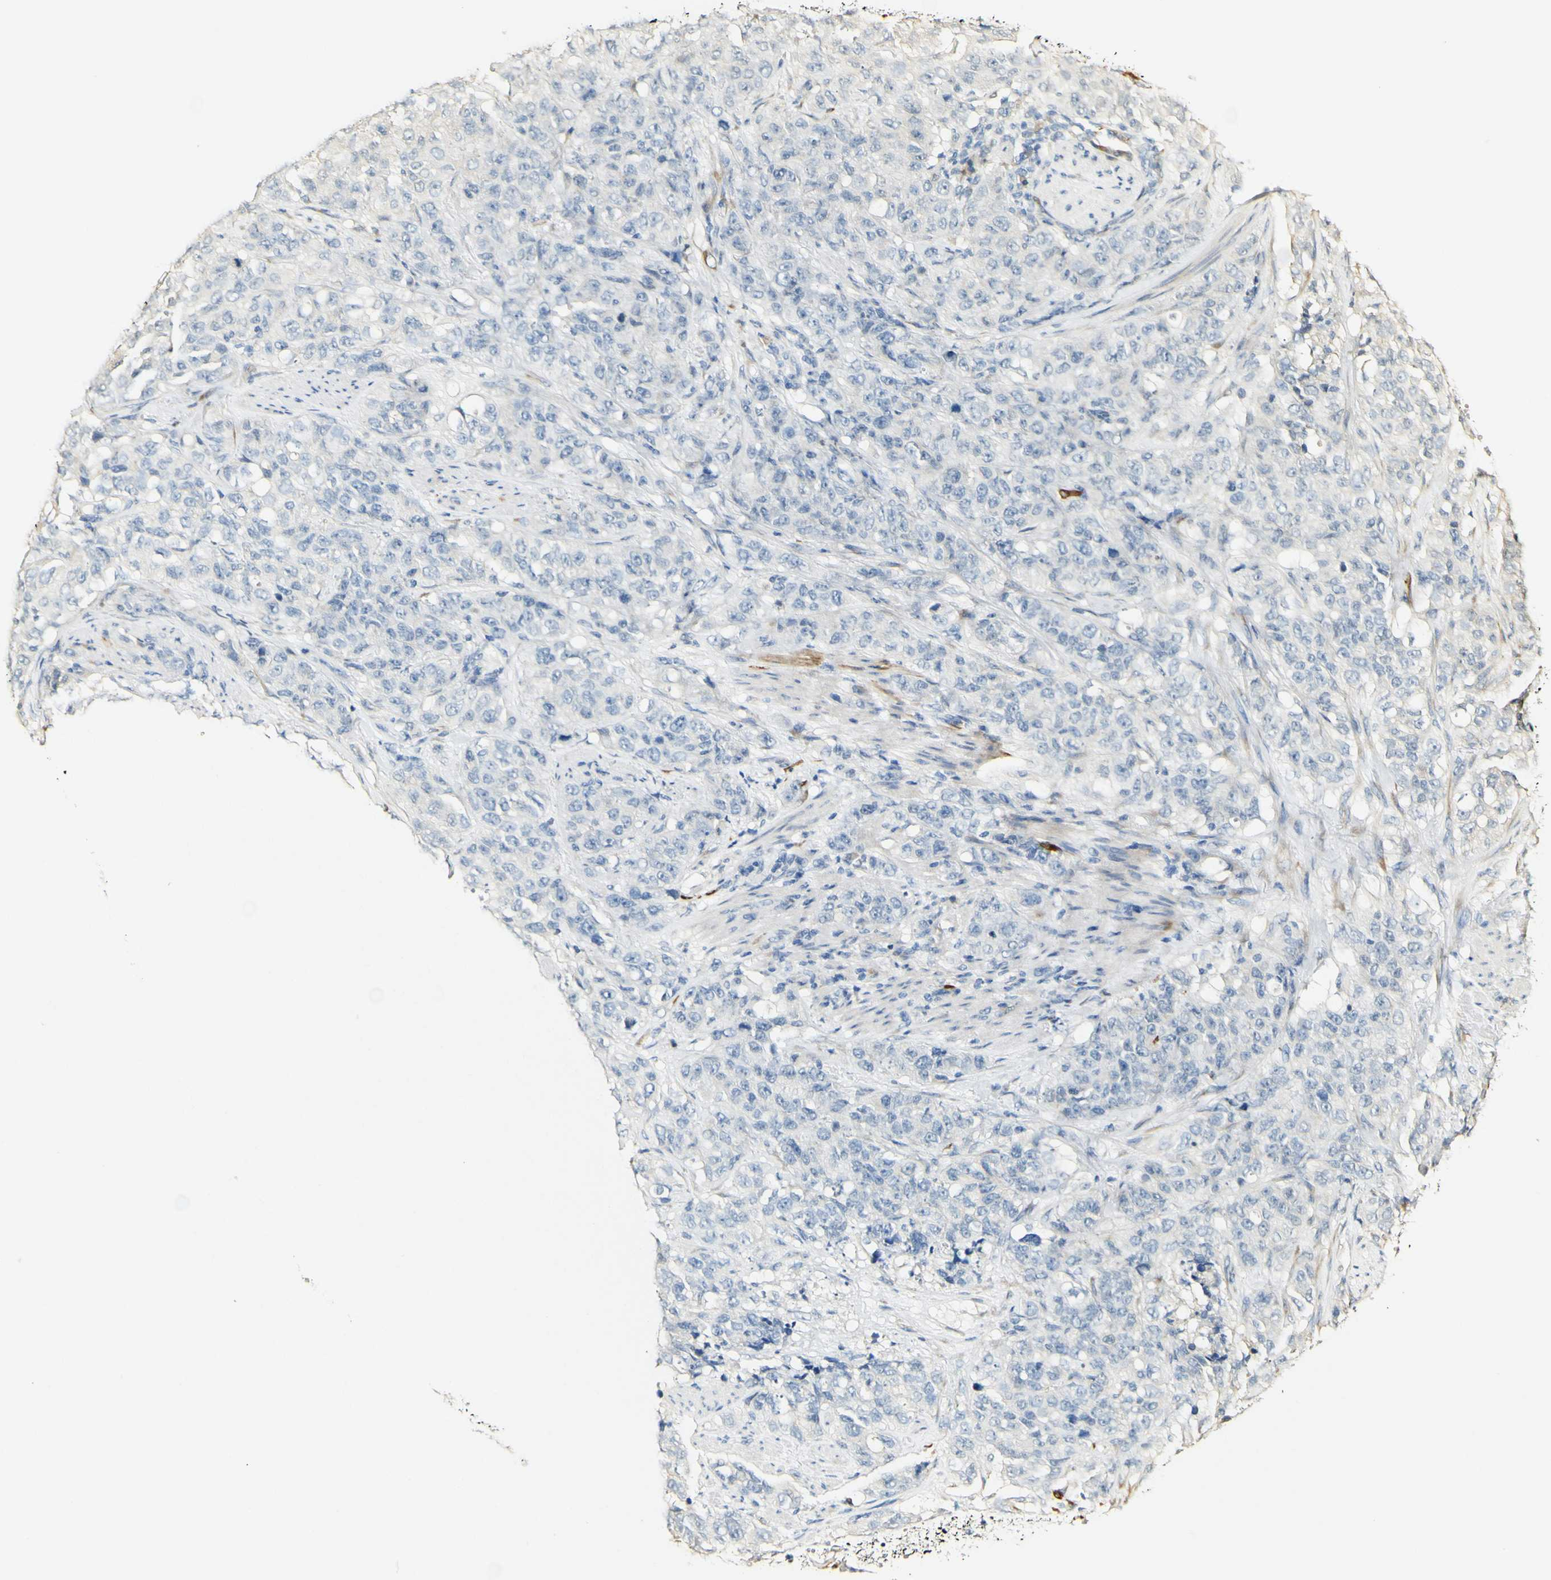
{"staining": {"intensity": "negative", "quantity": "none", "location": "none"}, "tissue": "stomach cancer", "cell_type": "Tumor cells", "image_type": "cancer", "snomed": [{"axis": "morphology", "description": "Adenocarcinoma, NOS"}, {"axis": "topography", "description": "Stomach"}], "caption": "The IHC histopathology image has no significant staining in tumor cells of stomach cancer (adenocarcinoma) tissue.", "gene": "FMO3", "patient": {"sex": "male", "age": 48}}